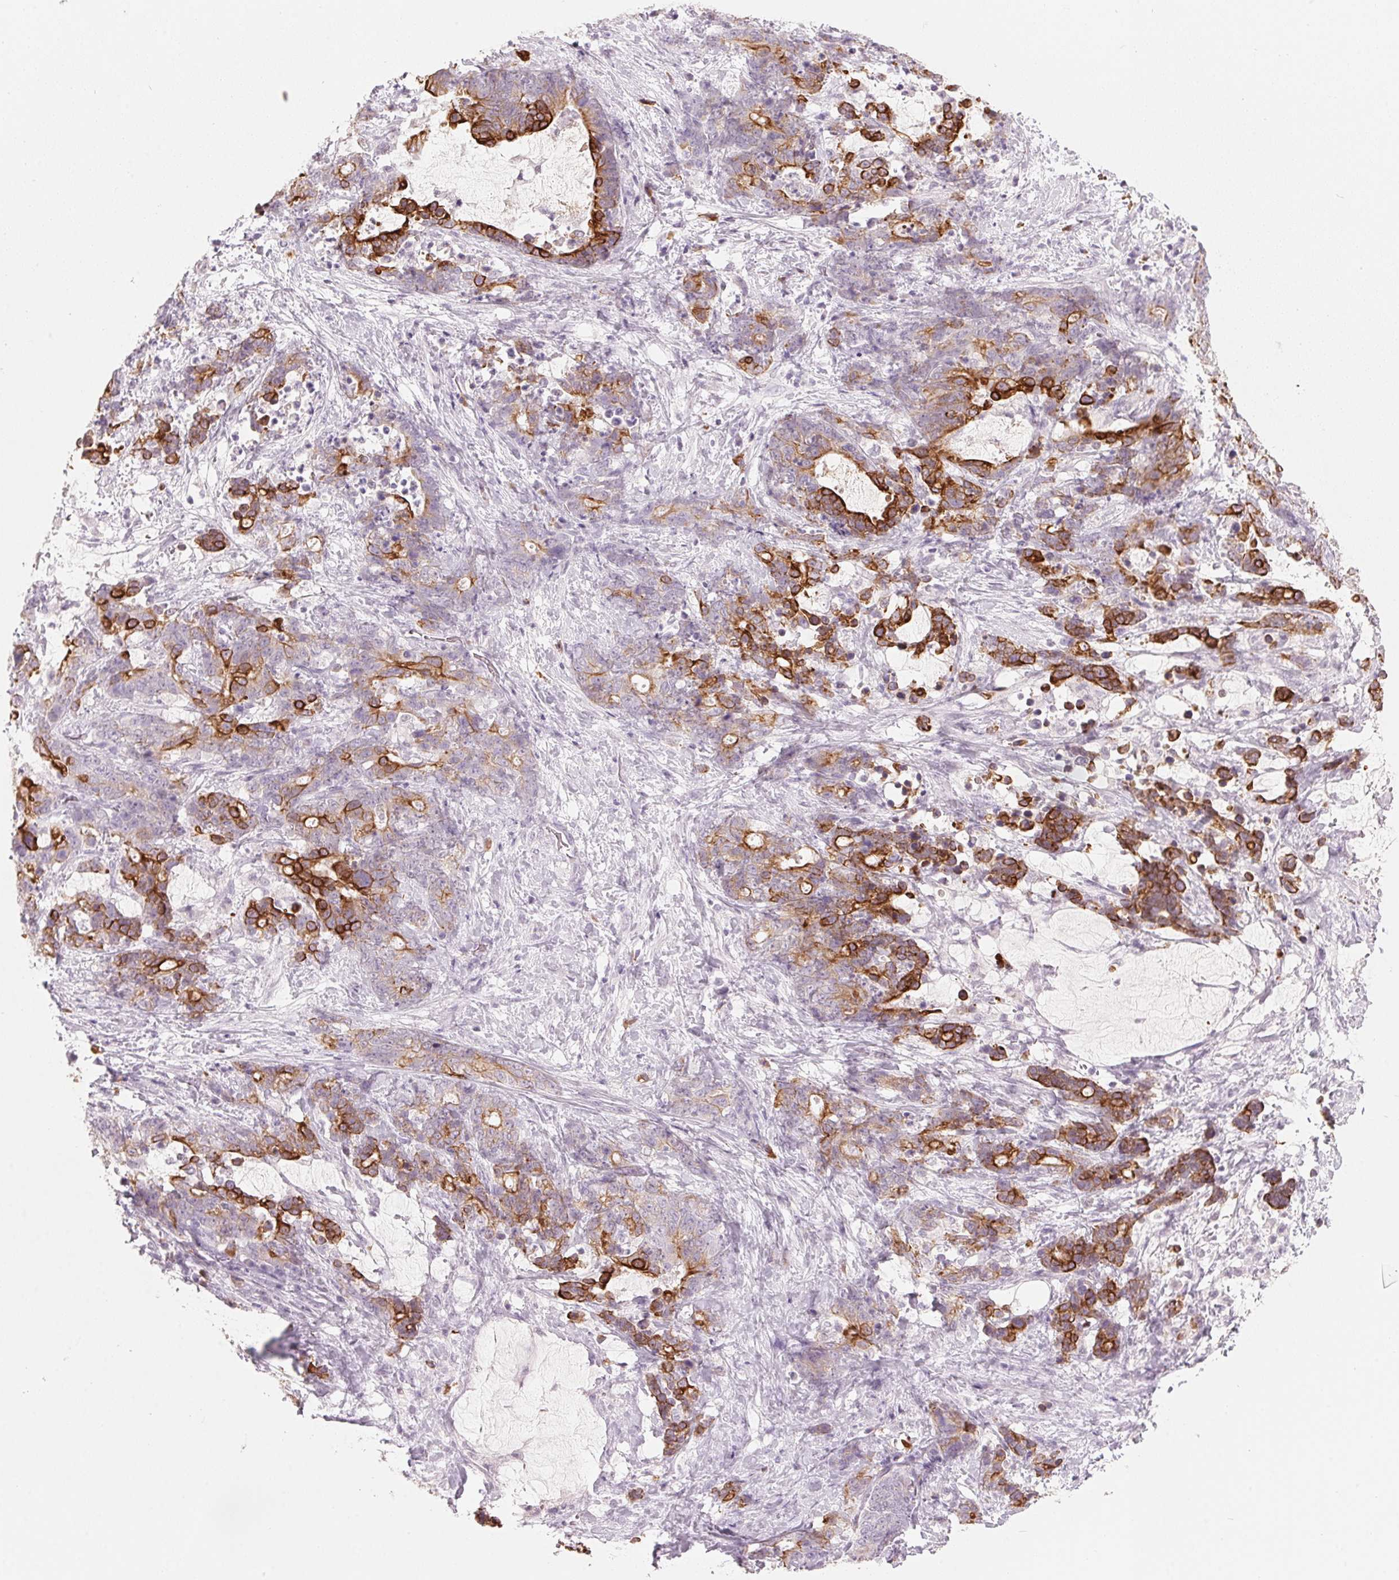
{"staining": {"intensity": "strong", "quantity": "25%-75%", "location": "cytoplasmic/membranous"}, "tissue": "stomach cancer", "cell_type": "Tumor cells", "image_type": "cancer", "snomed": [{"axis": "morphology", "description": "Normal tissue, NOS"}, {"axis": "morphology", "description": "Adenocarcinoma, NOS"}, {"axis": "topography", "description": "Stomach"}], "caption": "Immunohistochemical staining of human stomach cancer (adenocarcinoma) displays high levels of strong cytoplasmic/membranous protein expression in about 25%-75% of tumor cells. The protein of interest is shown in brown color, while the nuclei are stained blue.", "gene": "SCTR", "patient": {"sex": "female", "age": 64}}